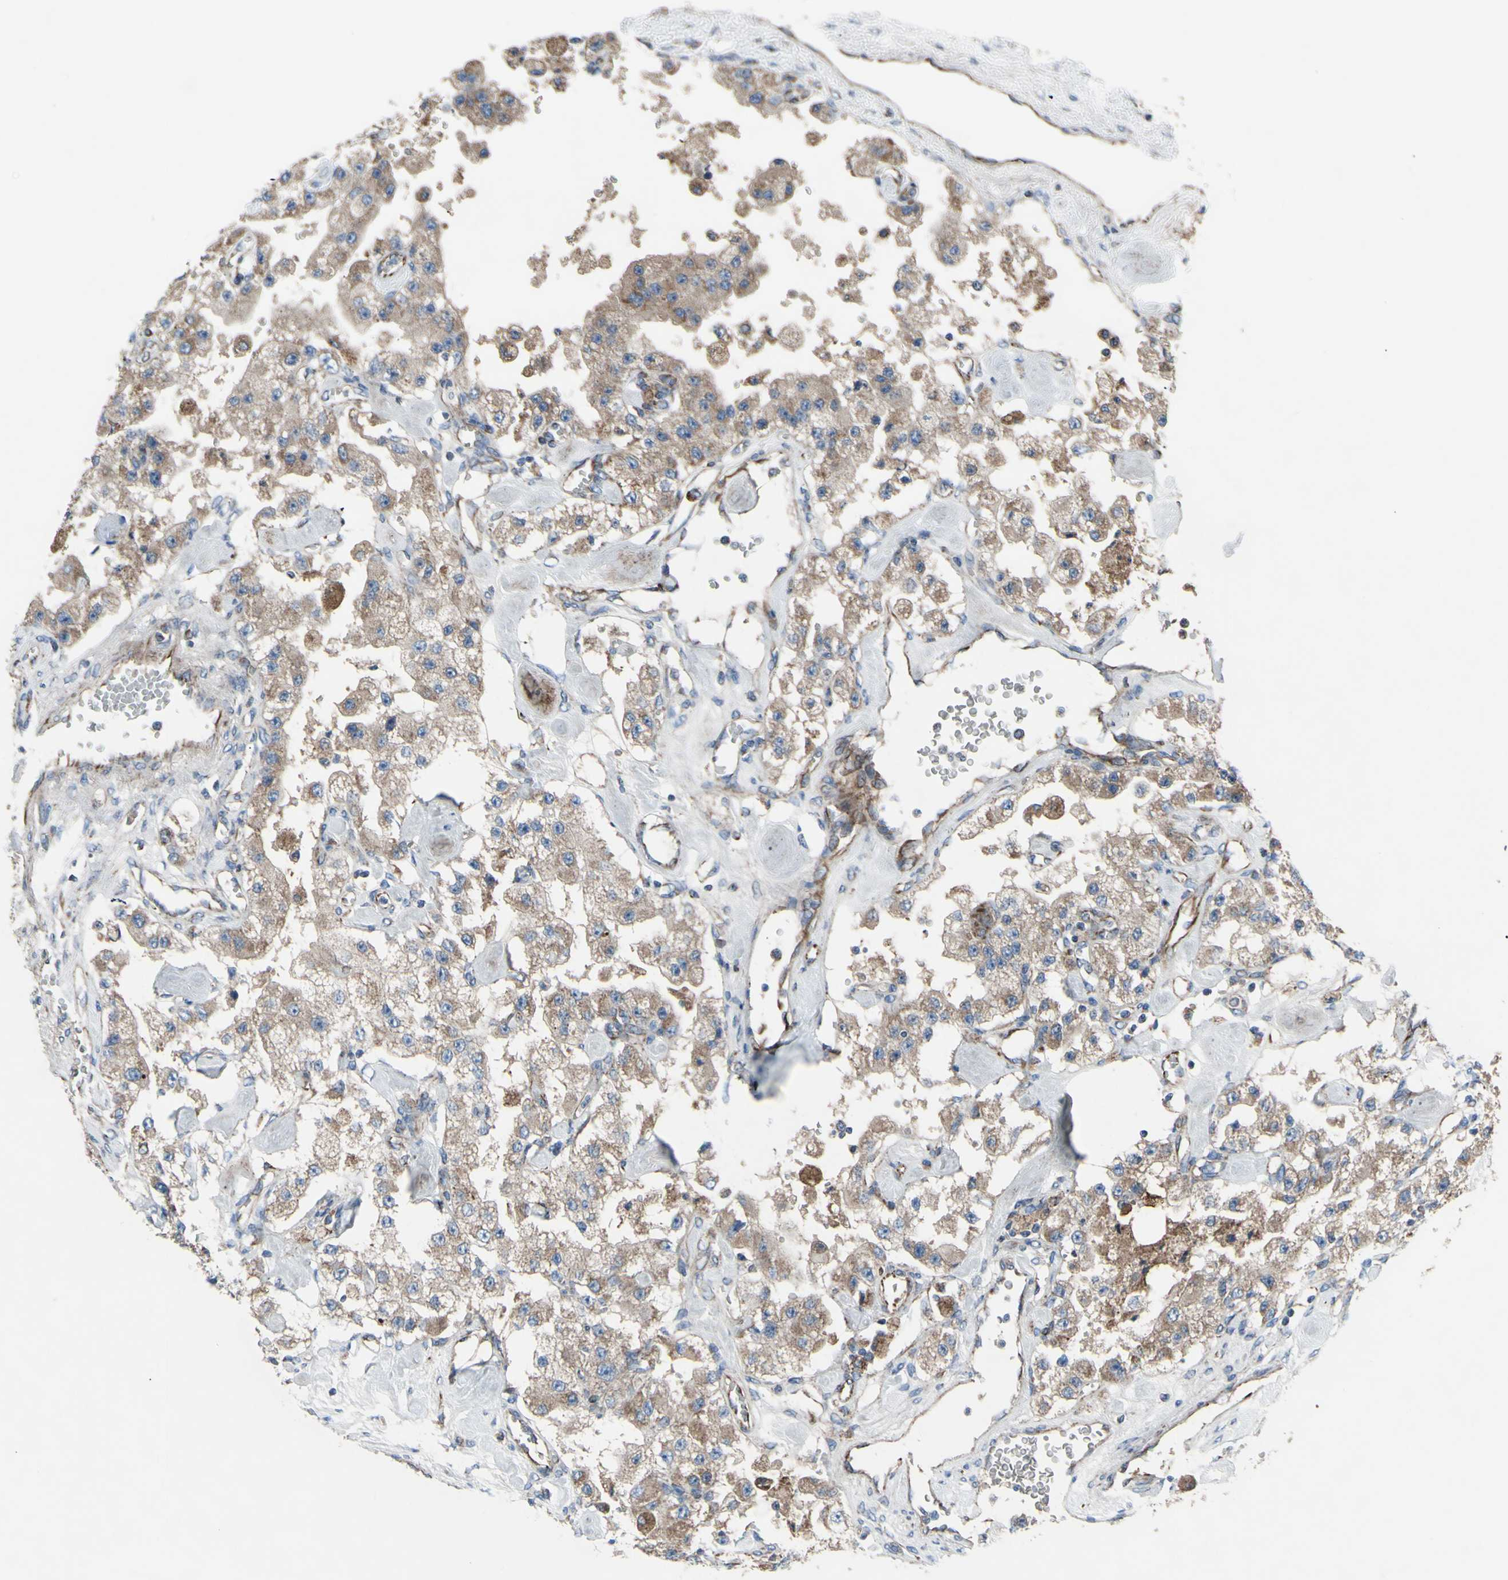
{"staining": {"intensity": "weak", "quantity": ">75%", "location": "cytoplasmic/membranous"}, "tissue": "carcinoid", "cell_type": "Tumor cells", "image_type": "cancer", "snomed": [{"axis": "morphology", "description": "Carcinoid, malignant, NOS"}, {"axis": "topography", "description": "Pancreas"}], "caption": "Weak cytoplasmic/membranous protein staining is appreciated in approximately >75% of tumor cells in carcinoid.", "gene": "EMC7", "patient": {"sex": "male", "age": 41}}